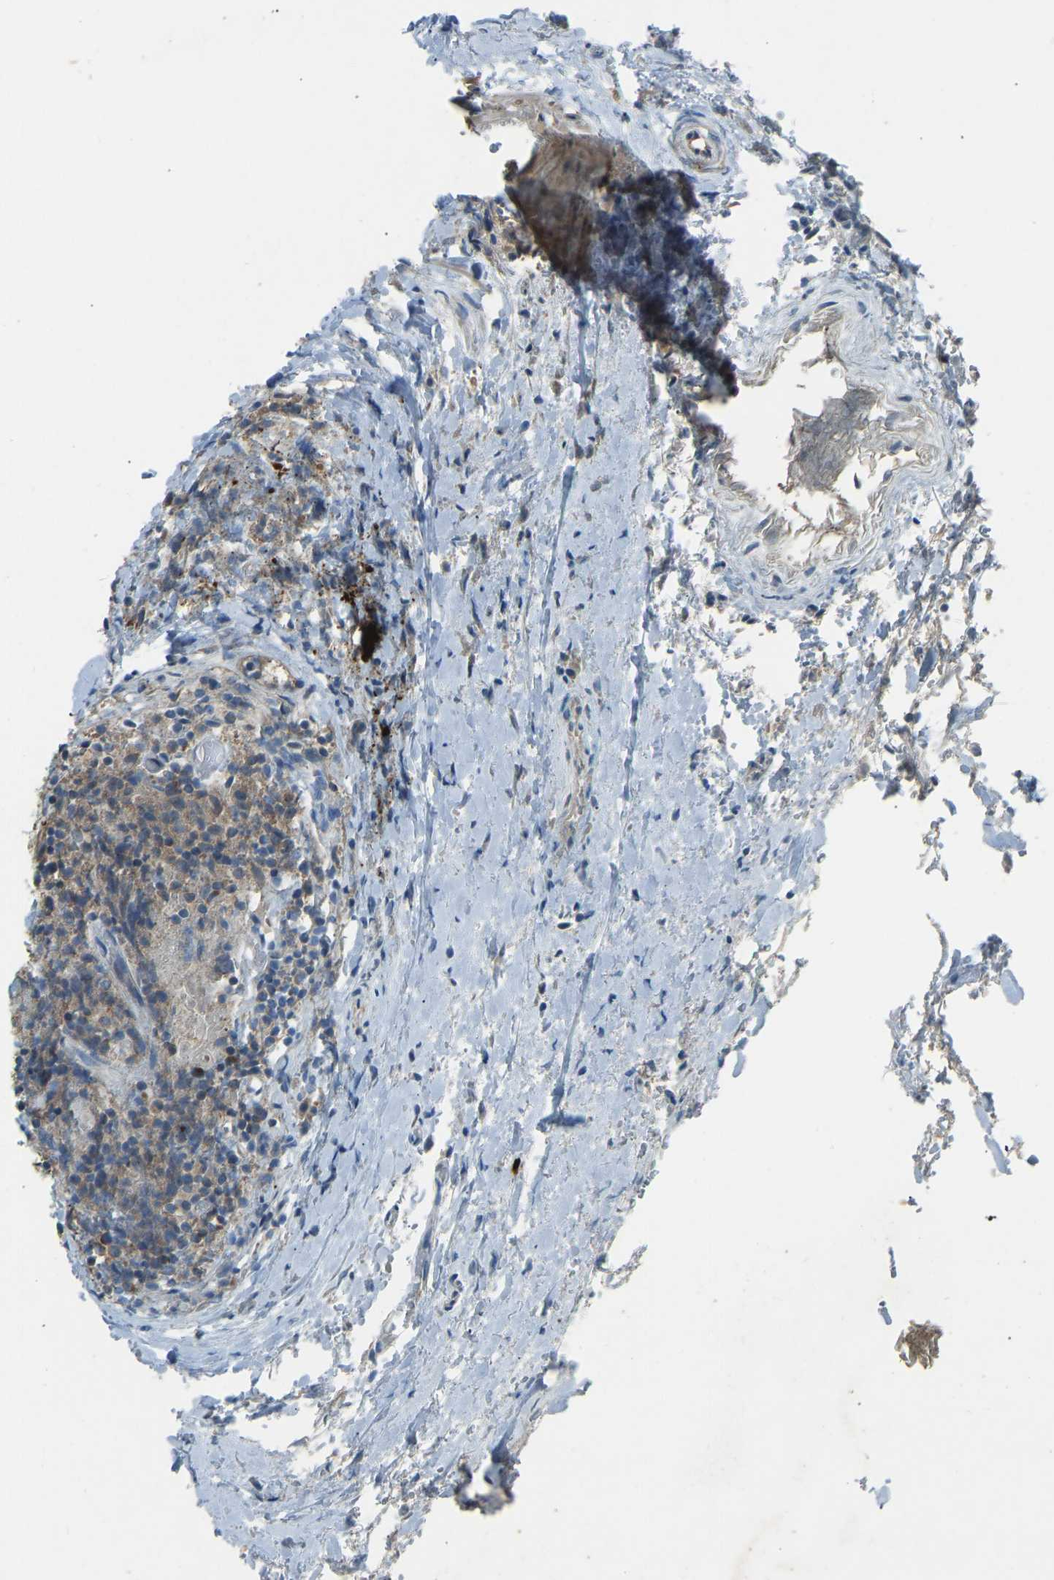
{"staining": {"intensity": "moderate", "quantity": ">75%", "location": "cytoplasmic/membranous"}, "tissue": "head and neck cancer", "cell_type": "Tumor cells", "image_type": "cancer", "snomed": [{"axis": "morphology", "description": "Squamous cell carcinoma, NOS"}, {"axis": "morphology", "description": "Squamous cell carcinoma, metastatic, NOS"}, {"axis": "topography", "description": "Lymph node"}, {"axis": "topography", "description": "Head-Neck"}], "caption": "An IHC histopathology image of neoplastic tissue is shown. Protein staining in brown shows moderate cytoplasmic/membranous positivity in head and neck cancer (metastatic squamous cell carcinoma) within tumor cells. The staining was performed using DAB, with brown indicating positive protein expression. Nuclei are stained blue with hematoxylin.", "gene": "STAU2", "patient": {"sex": "male", "age": 62}}